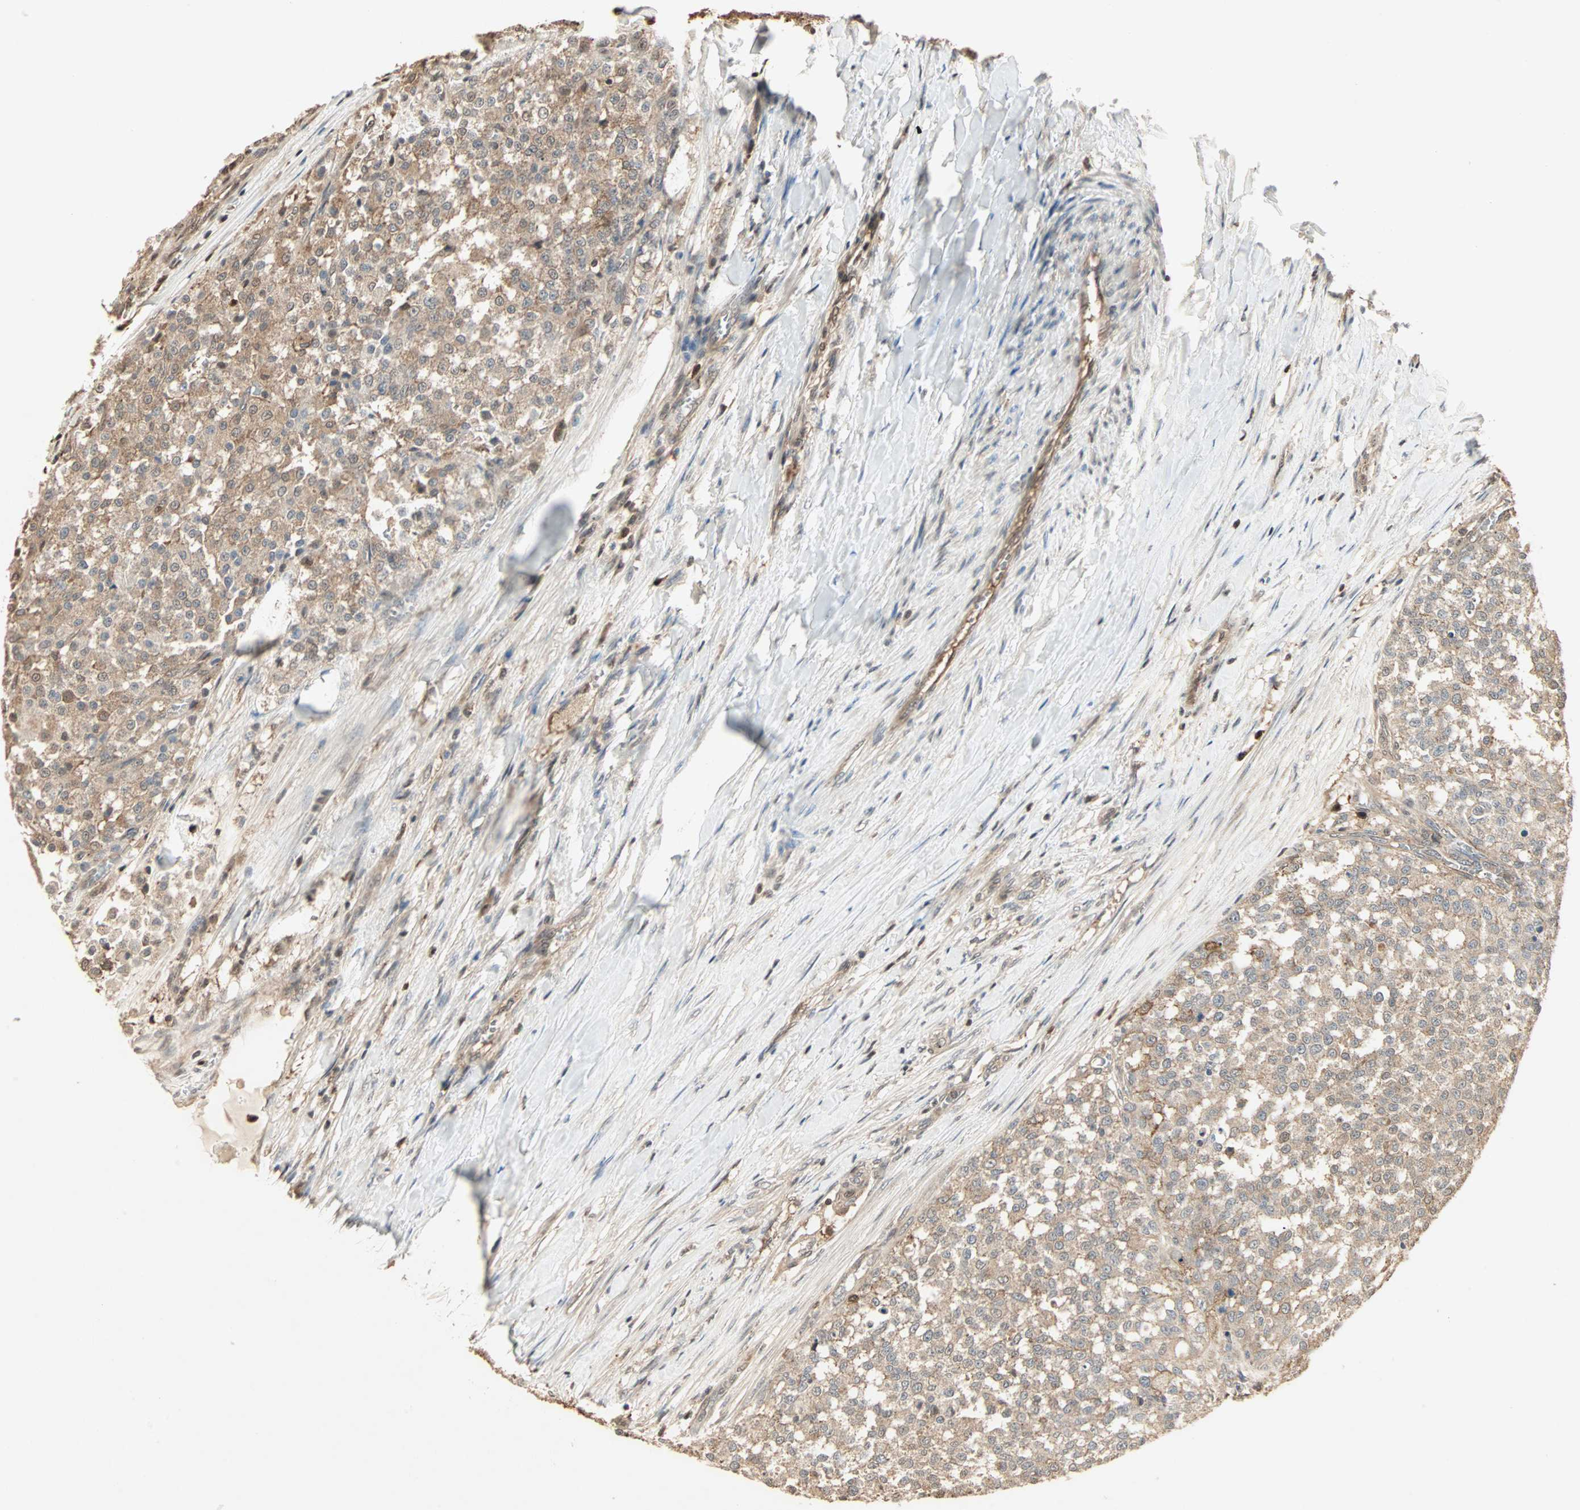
{"staining": {"intensity": "moderate", "quantity": ">75%", "location": "cytoplasmic/membranous"}, "tissue": "testis cancer", "cell_type": "Tumor cells", "image_type": "cancer", "snomed": [{"axis": "morphology", "description": "Seminoma, NOS"}, {"axis": "topography", "description": "Testis"}], "caption": "Testis seminoma stained for a protein shows moderate cytoplasmic/membranous positivity in tumor cells.", "gene": "DRG2", "patient": {"sex": "male", "age": 59}}